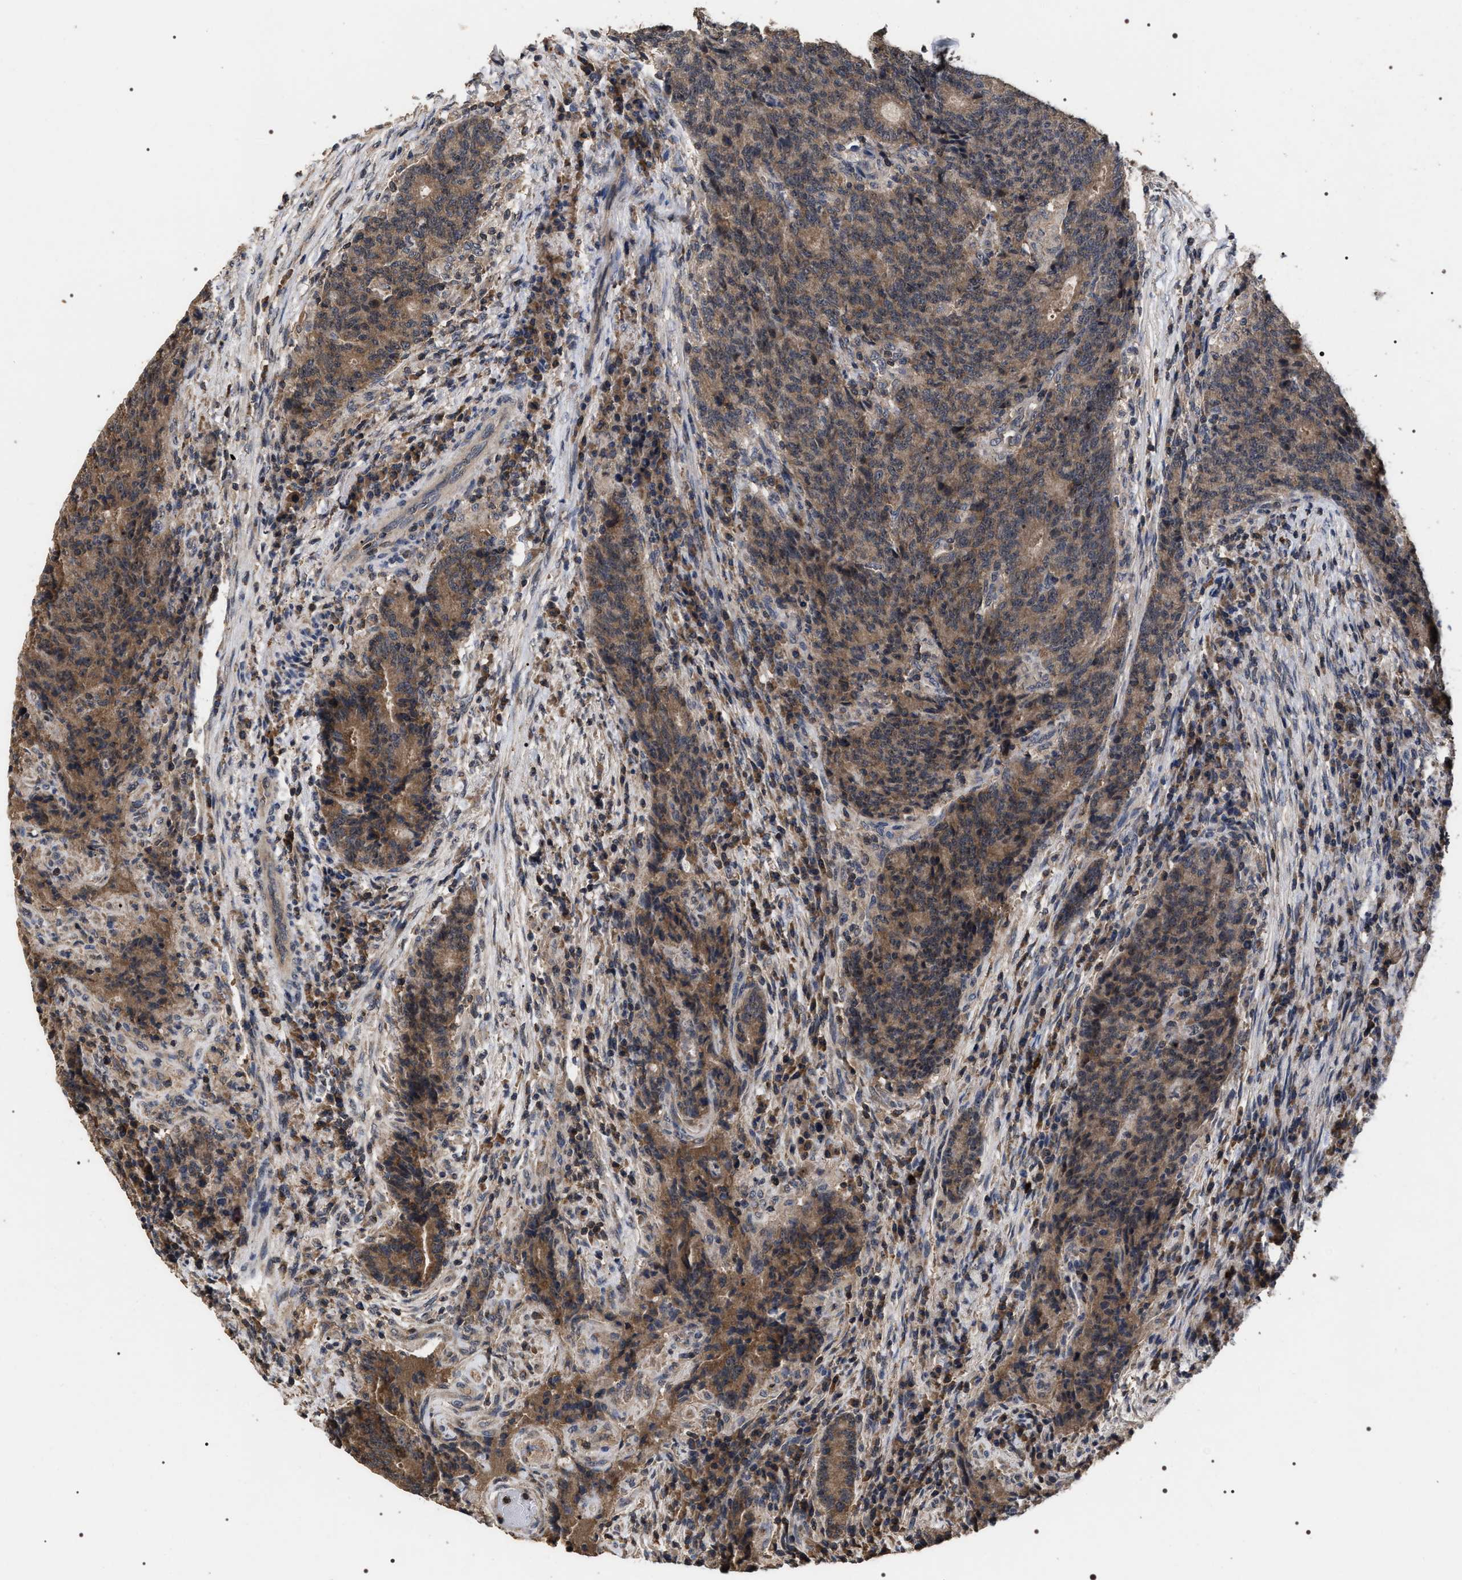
{"staining": {"intensity": "moderate", "quantity": ">75%", "location": "cytoplasmic/membranous"}, "tissue": "colorectal cancer", "cell_type": "Tumor cells", "image_type": "cancer", "snomed": [{"axis": "morphology", "description": "Normal tissue, NOS"}, {"axis": "morphology", "description": "Adenocarcinoma, NOS"}, {"axis": "topography", "description": "Colon"}], "caption": "Immunohistochemical staining of human colorectal cancer (adenocarcinoma) displays medium levels of moderate cytoplasmic/membranous positivity in approximately >75% of tumor cells.", "gene": "UPF3A", "patient": {"sex": "female", "age": 75}}